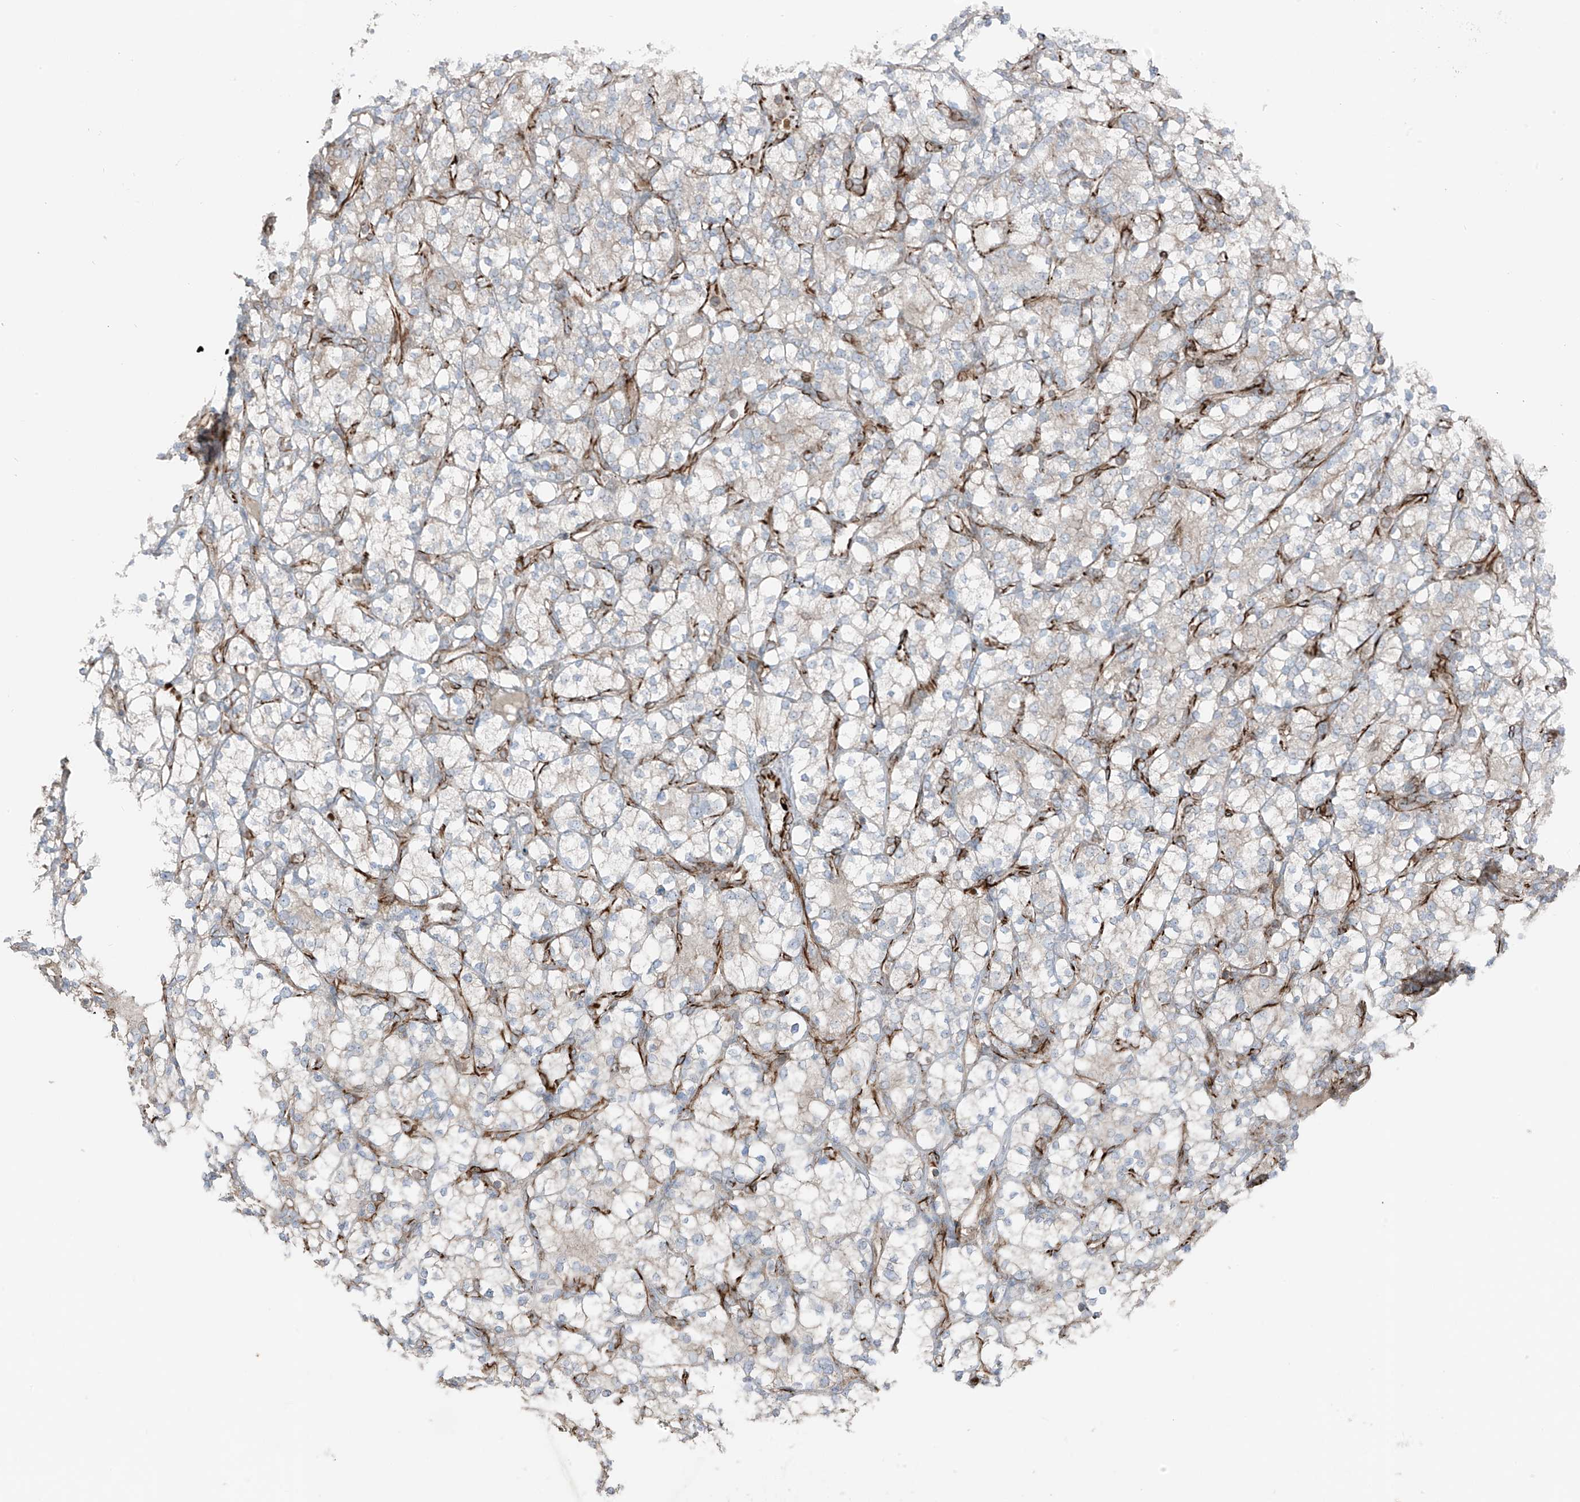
{"staining": {"intensity": "weak", "quantity": "<25%", "location": "cytoplasmic/membranous"}, "tissue": "renal cancer", "cell_type": "Tumor cells", "image_type": "cancer", "snomed": [{"axis": "morphology", "description": "Adenocarcinoma, NOS"}, {"axis": "topography", "description": "Kidney"}], "caption": "DAB (3,3'-diaminobenzidine) immunohistochemical staining of renal adenocarcinoma exhibits no significant staining in tumor cells.", "gene": "ERLEC1", "patient": {"sex": "male", "age": 77}}